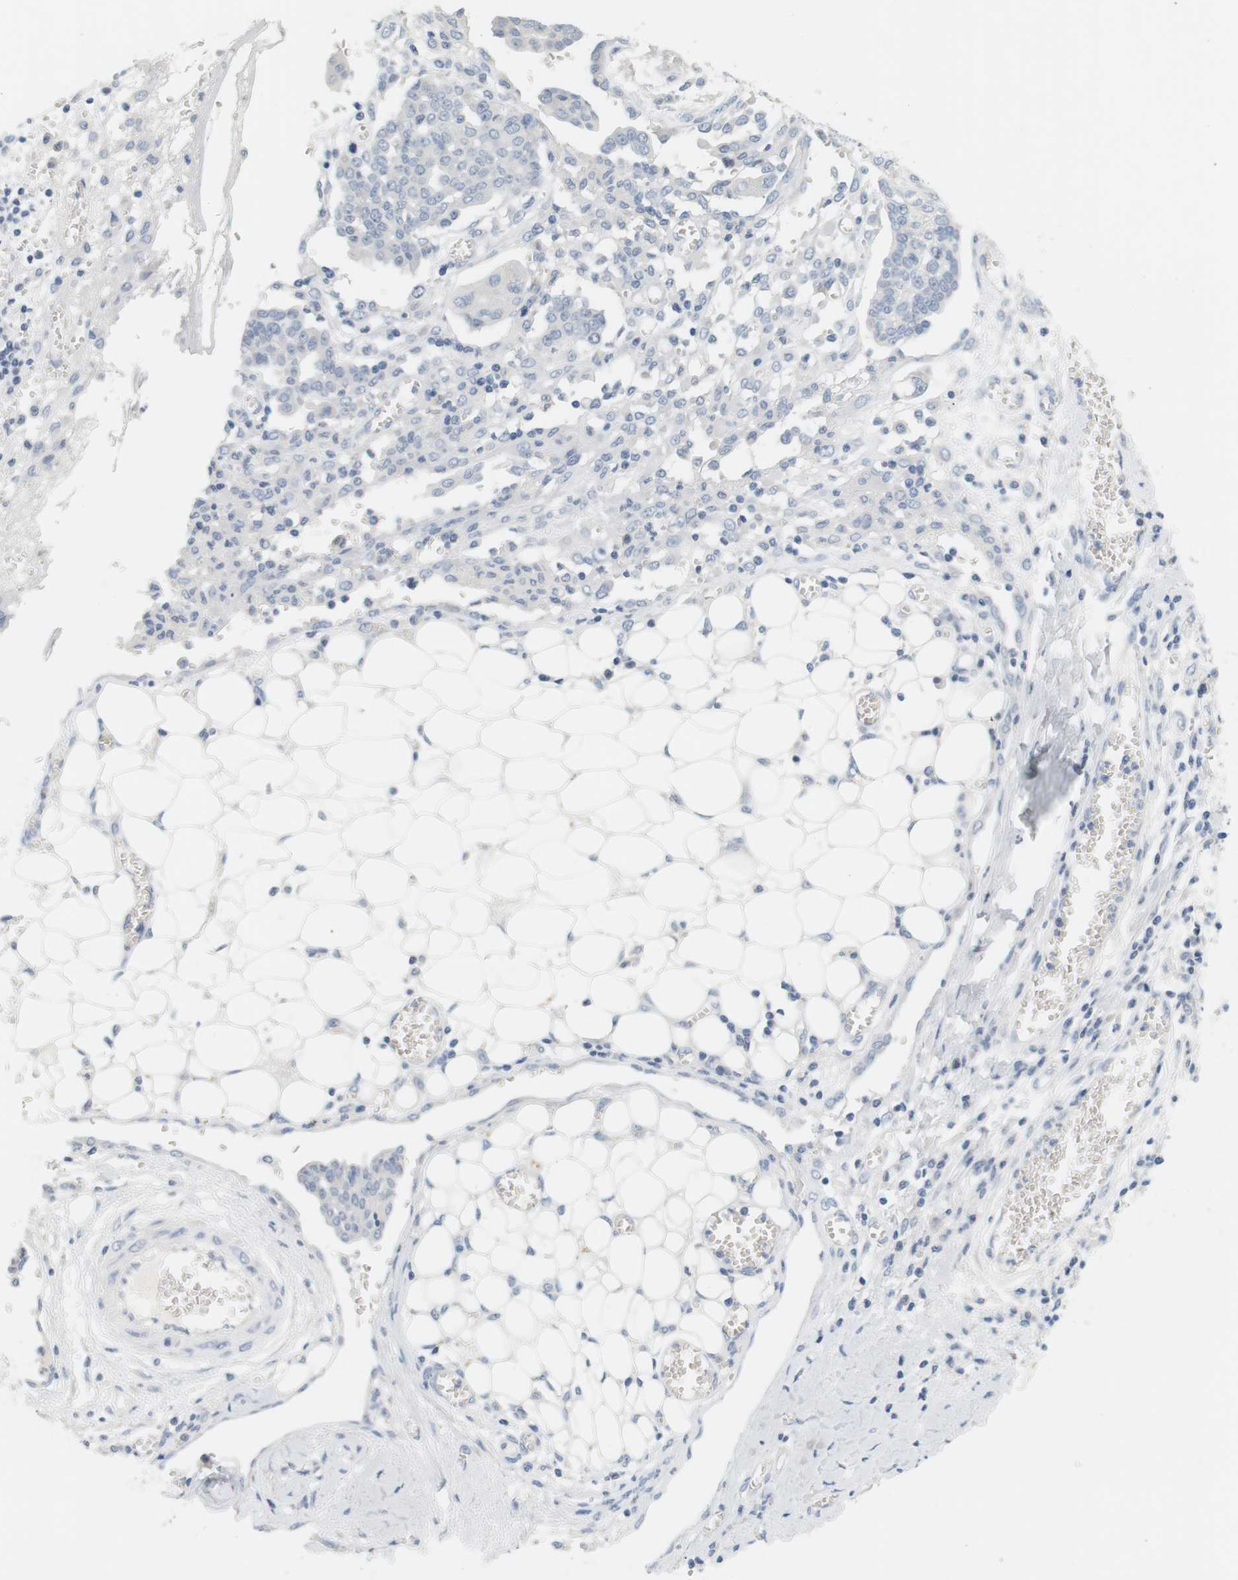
{"staining": {"intensity": "negative", "quantity": "none", "location": "none"}, "tissue": "ovarian cancer", "cell_type": "Tumor cells", "image_type": "cancer", "snomed": [{"axis": "morphology", "description": "Cystadenocarcinoma, serous, NOS"}, {"axis": "topography", "description": "Soft tissue"}, {"axis": "topography", "description": "Ovary"}], "caption": "Tumor cells are negative for protein expression in human ovarian cancer. Nuclei are stained in blue.", "gene": "OPRM1", "patient": {"sex": "female", "age": 57}}